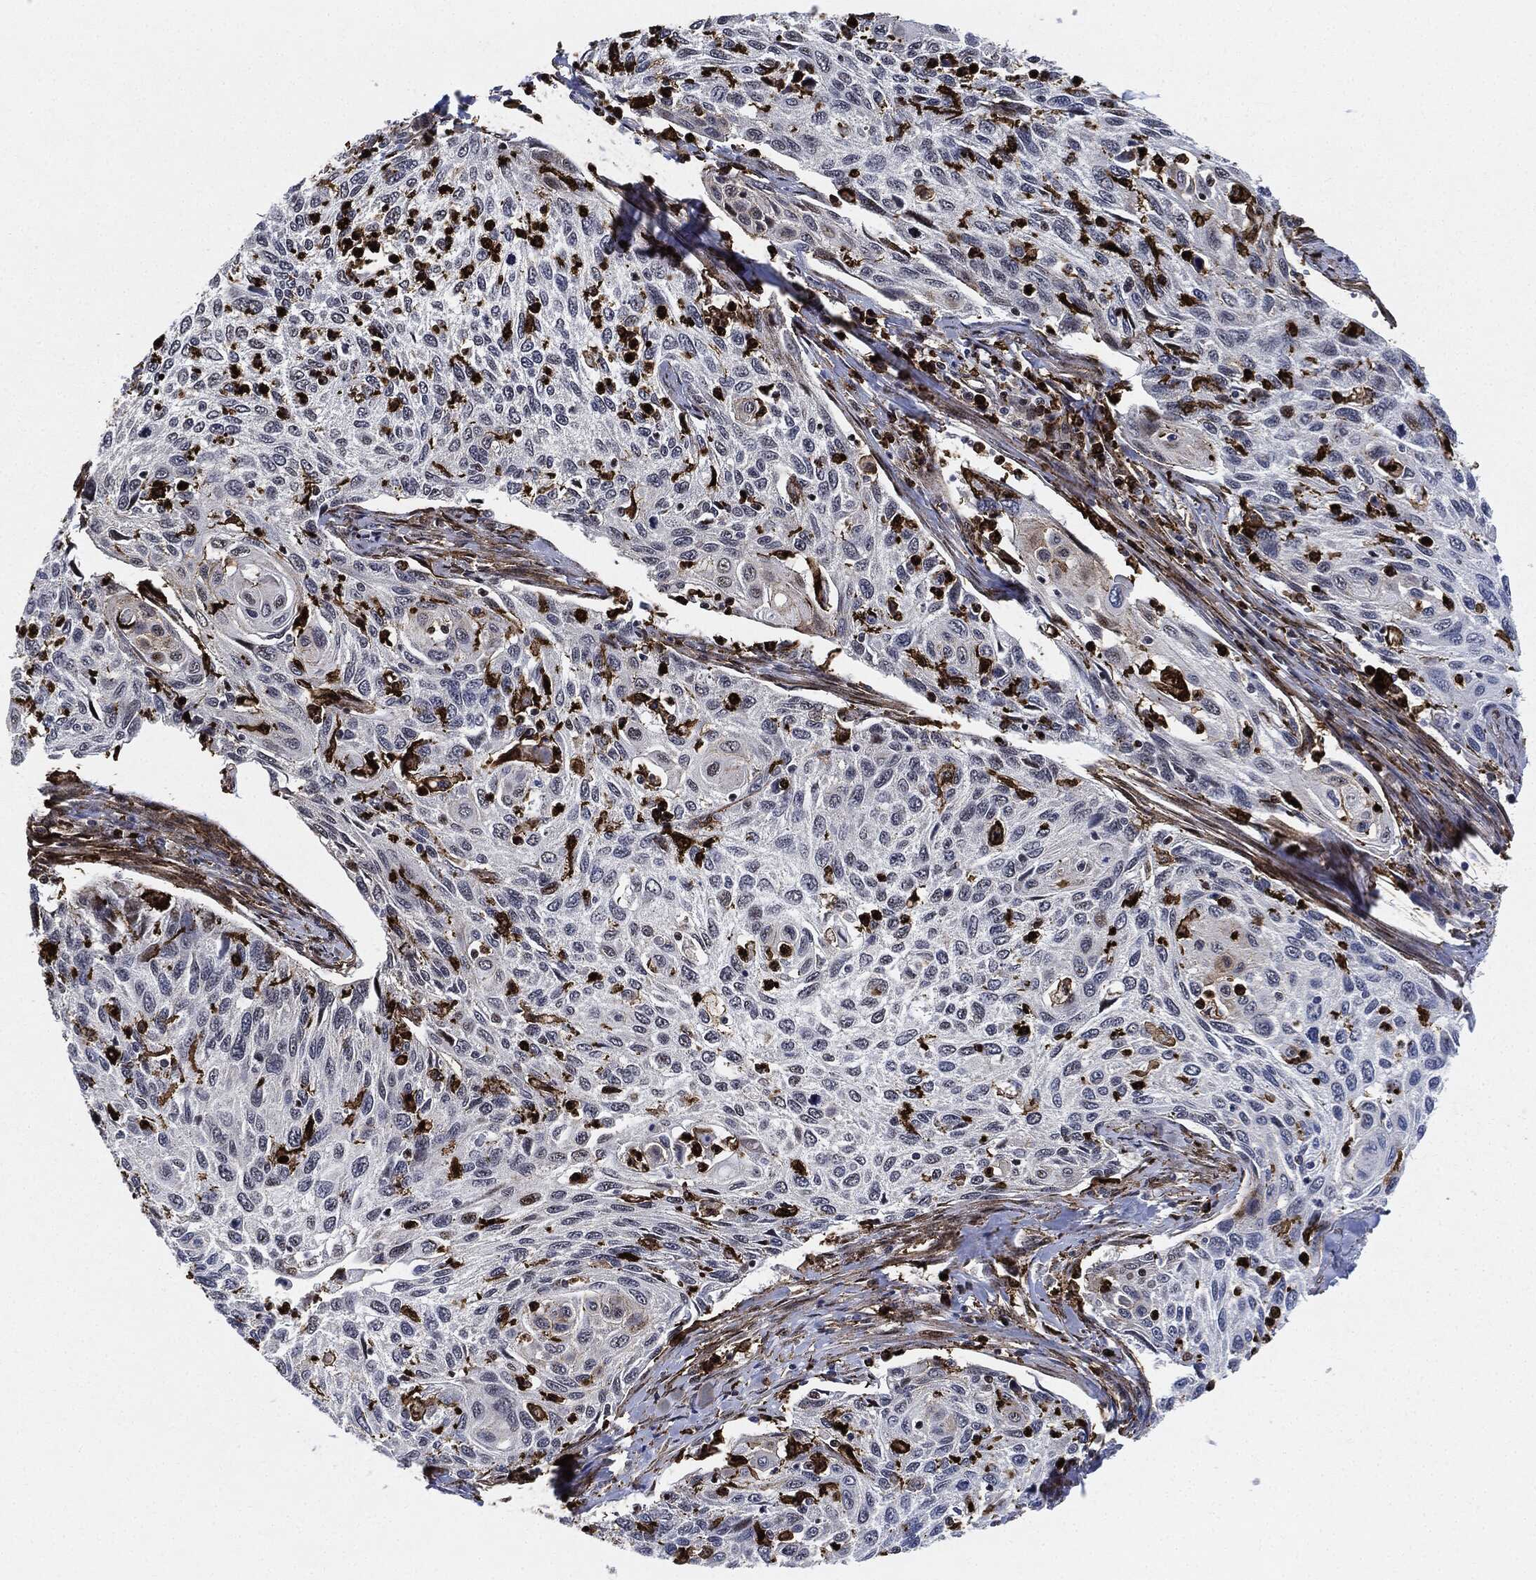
{"staining": {"intensity": "negative", "quantity": "none", "location": "none"}, "tissue": "cervical cancer", "cell_type": "Tumor cells", "image_type": "cancer", "snomed": [{"axis": "morphology", "description": "Squamous cell carcinoma, NOS"}, {"axis": "topography", "description": "Cervix"}], "caption": "This is an immunohistochemistry (IHC) histopathology image of human cervical squamous cell carcinoma. There is no positivity in tumor cells.", "gene": "NANOS3", "patient": {"sex": "female", "age": 70}}